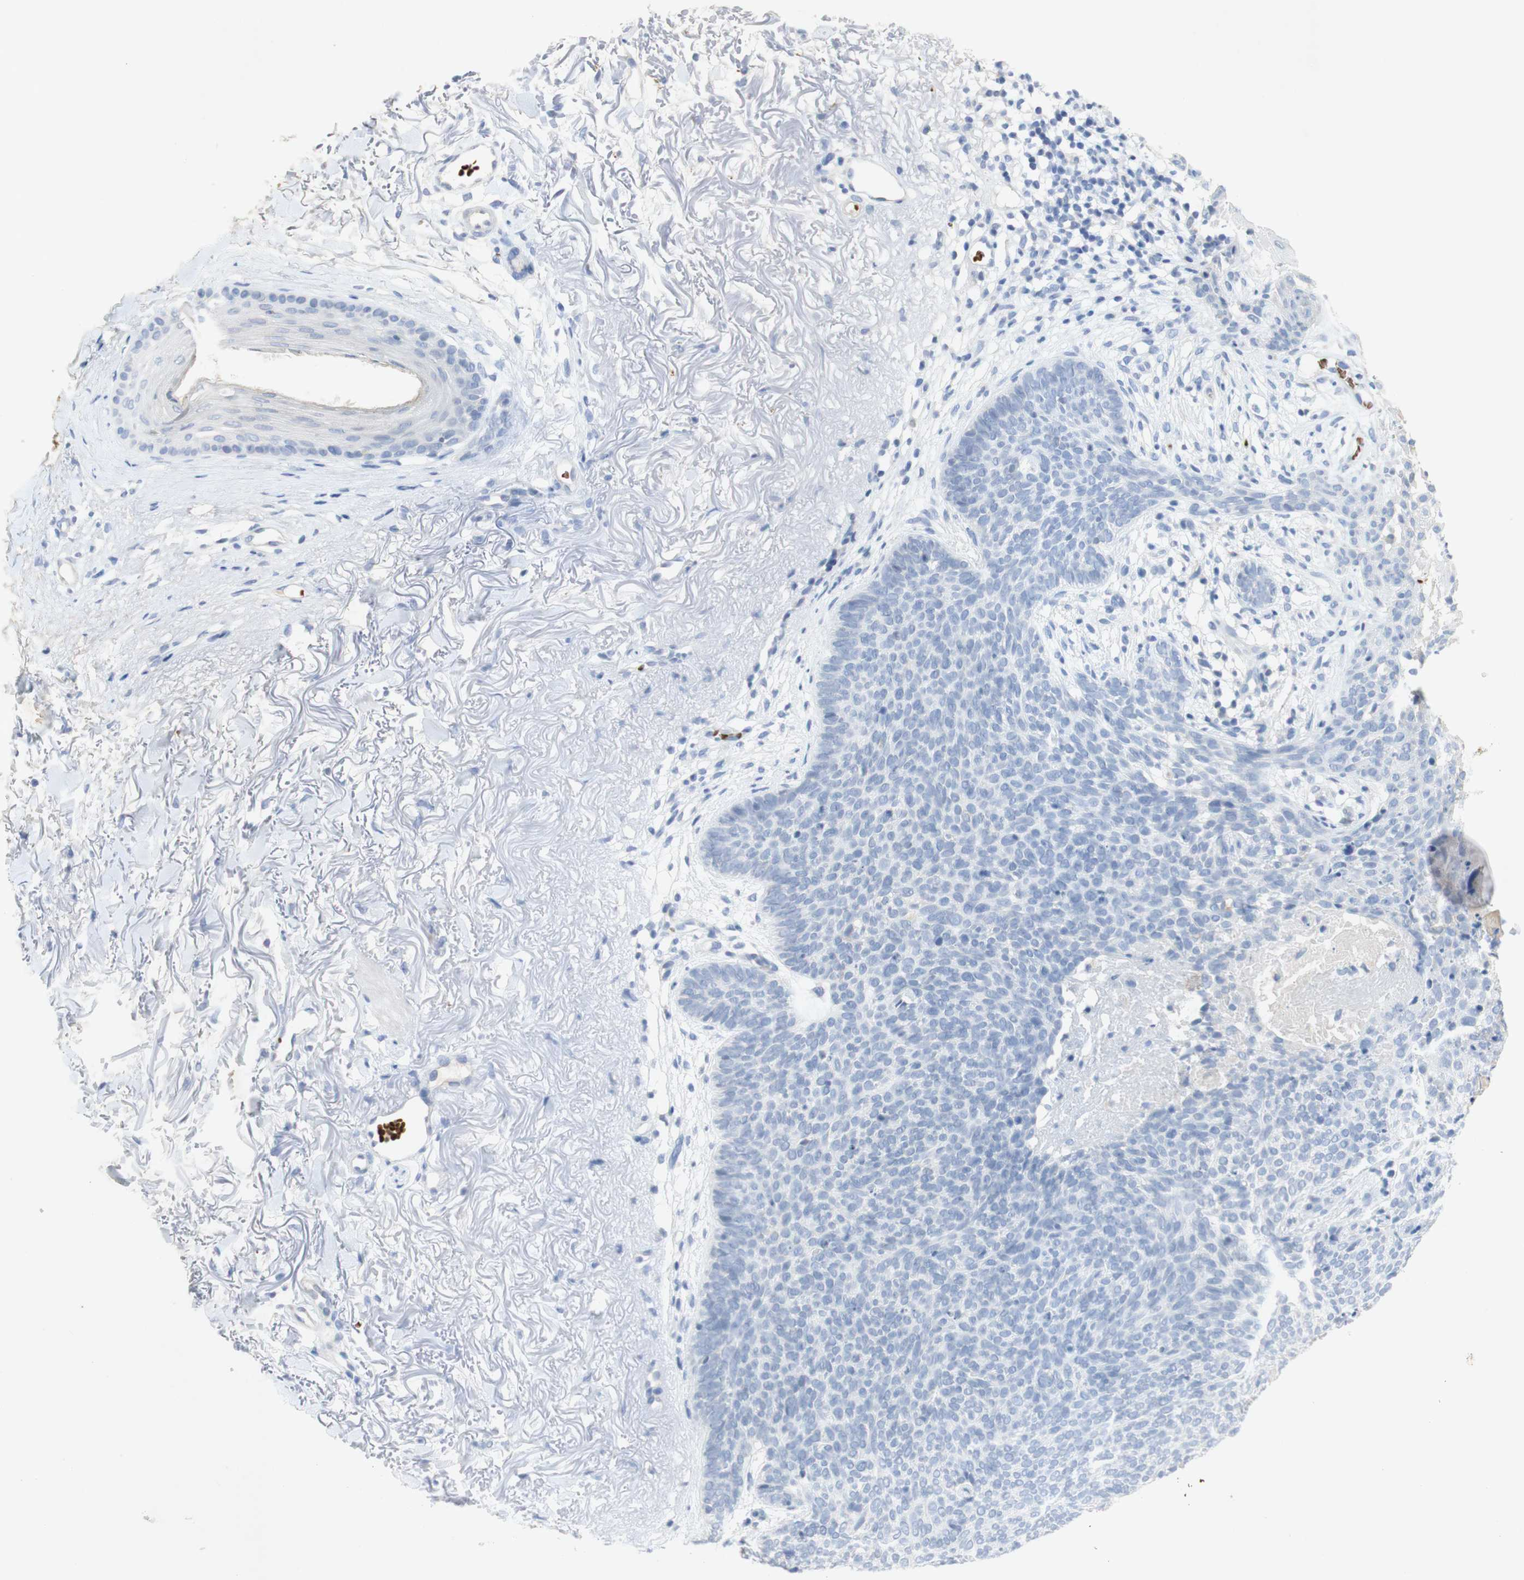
{"staining": {"intensity": "negative", "quantity": "none", "location": "none"}, "tissue": "skin cancer", "cell_type": "Tumor cells", "image_type": "cancer", "snomed": [{"axis": "morphology", "description": "Normal tissue, NOS"}, {"axis": "morphology", "description": "Basal cell carcinoma"}, {"axis": "topography", "description": "Skin"}], "caption": "Human basal cell carcinoma (skin) stained for a protein using immunohistochemistry (IHC) displays no positivity in tumor cells.", "gene": "EPO", "patient": {"sex": "female", "age": 70}}